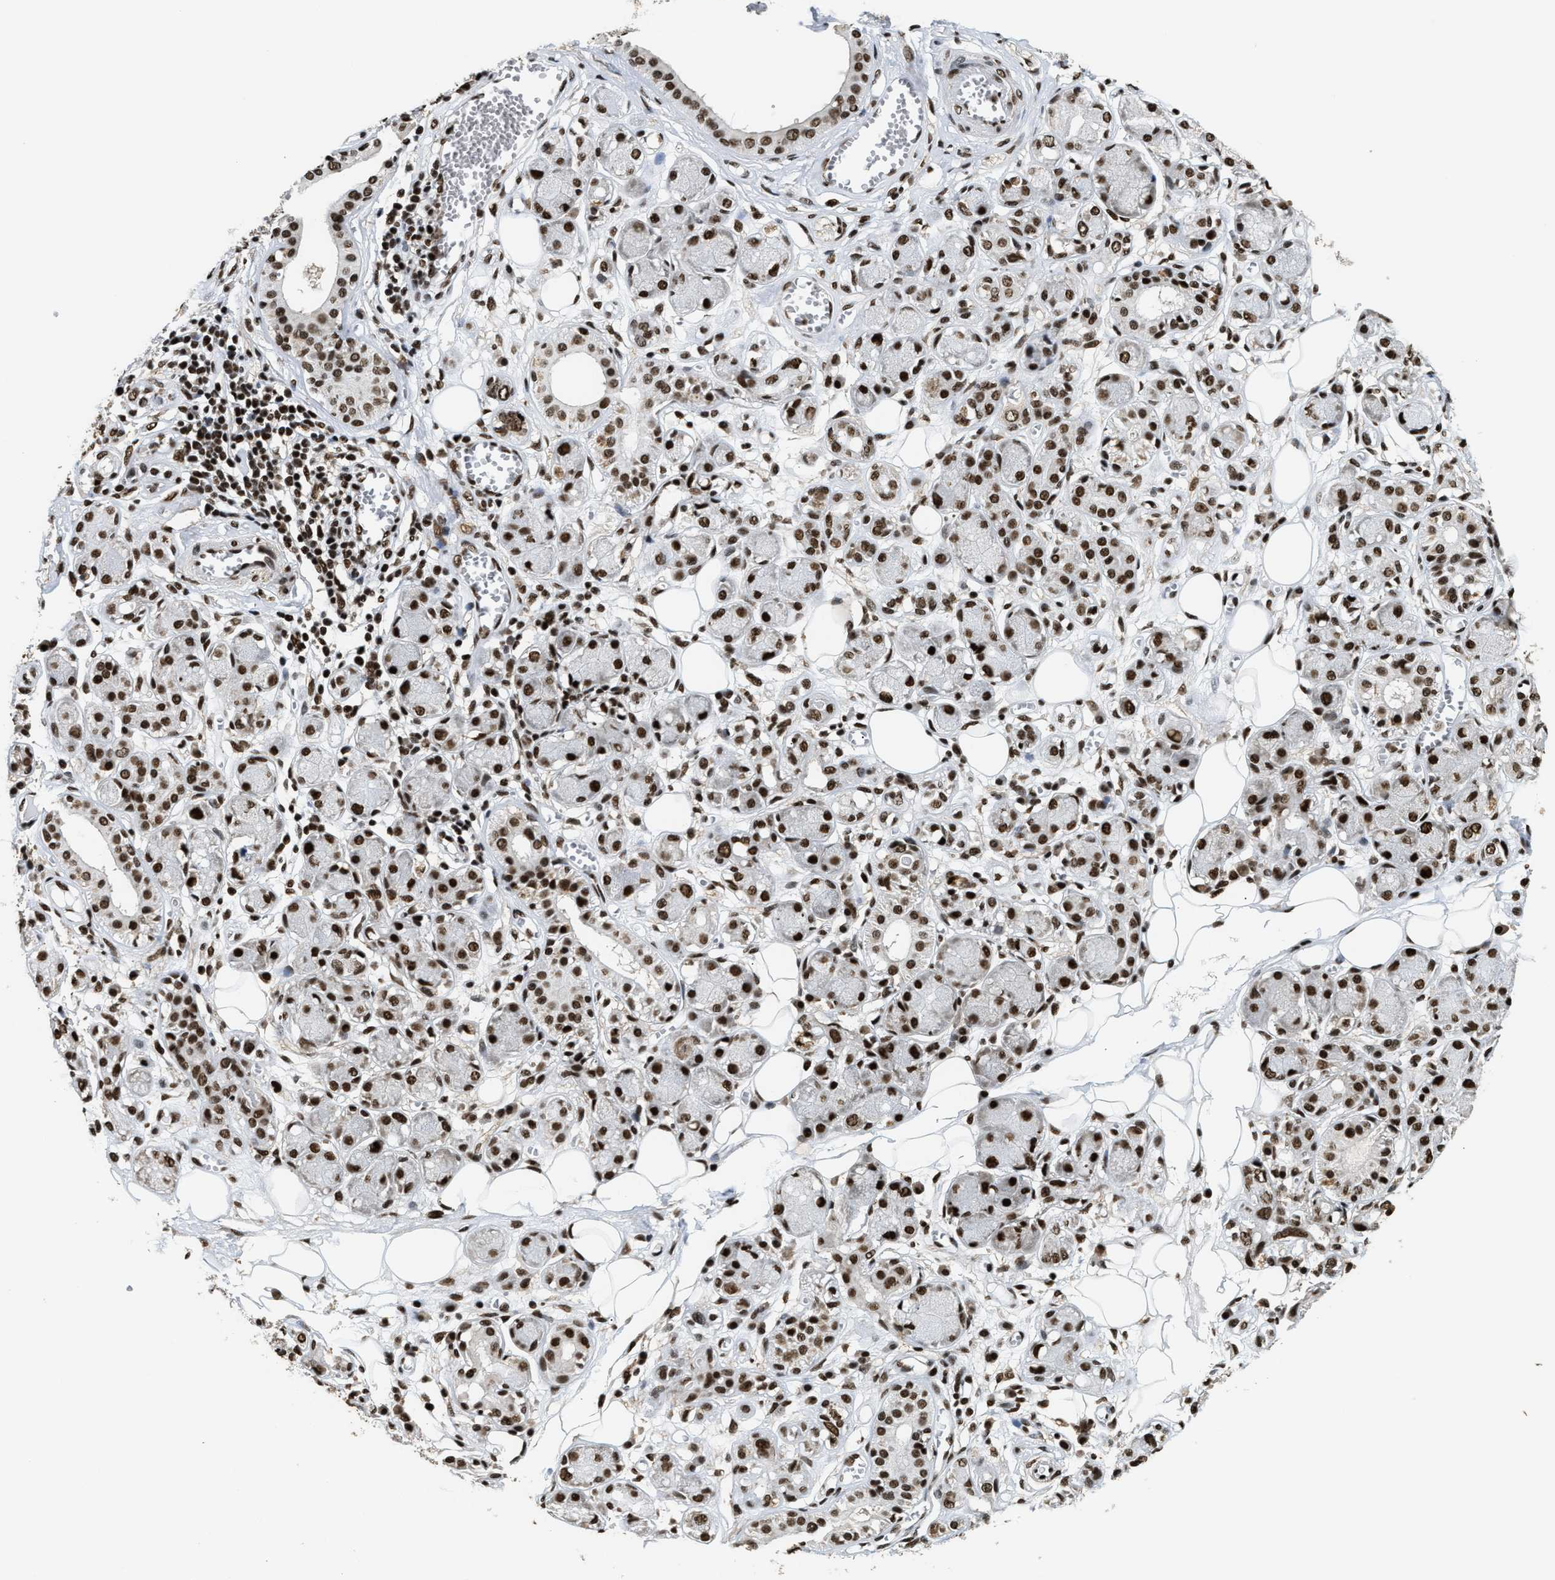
{"staining": {"intensity": "strong", "quantity": ">75%", "location": "nuclear"}, "tissue": "adipose tissue", "cell_type": "Adipocytes", "image_type": "normal", "snomed": [{"axis": "morphology", "description": "Normal tissue, NOS"}, {"axis": "morphology", "description": "Inflammation, NOS"}, {"axis": "topography", "description": "Salivary gland"}, {"axis": "topography", "description": "Peripheral nerve tissue"}], "caption": "Adipose tissue stained with DAB immunohistochemistry (IHC) exhibits high levels of strong nuclear staining in about >75% of adipocytes. The staining is performed using DAB (3,3'-diaminobenzidine) brown chromogen to label protein expression. The nuclei are counter-stained blue using hematoxylin.", "gene": "RAD21", "patient": {"sex": "female", "age": 75}}